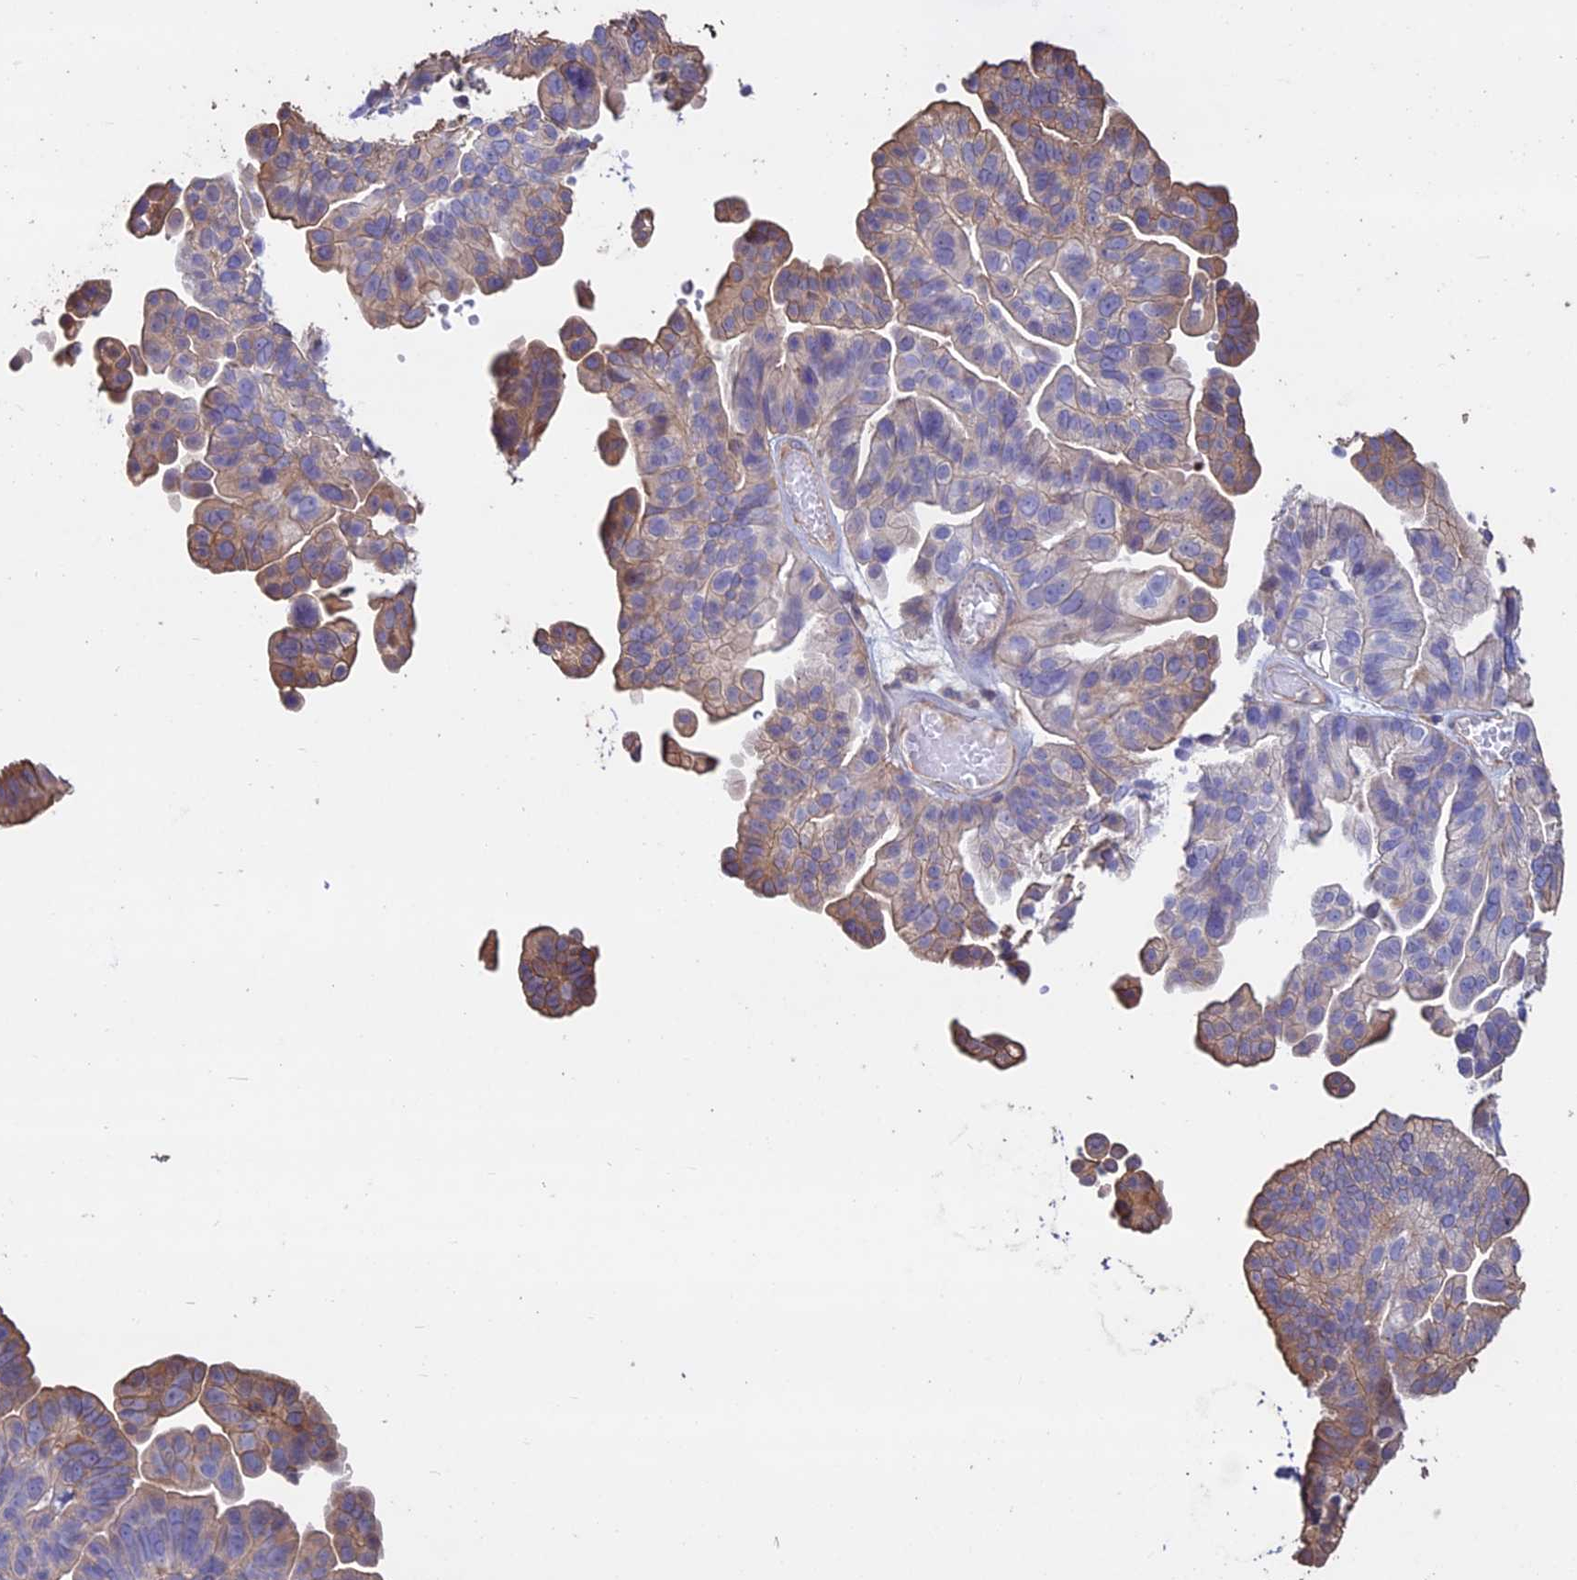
{"staining": {"intensity": "moderate", "quantity": "<25%", "location": "cytoplasmic/membranous"}, "tissue": "ovarian cancer", "cell_type": "Tumor cells", "image_type": "cancer", "snomed": [{"axis": "morphology", "description": "Cystadenocarcinoma, serous, NOS"}, {"axis": "topography", "description": "Ovary"}], "caption": "Protein analysis of ovarian cancer tissue reveals moderate cytoplasmic/membranous expression in about <25% of tumor cells. Immunohistochemistry stains the protein in brown and the nuclei are stained blue.", "gene": "CCDC148", "patient": {"sex": "female", "age": 56}}